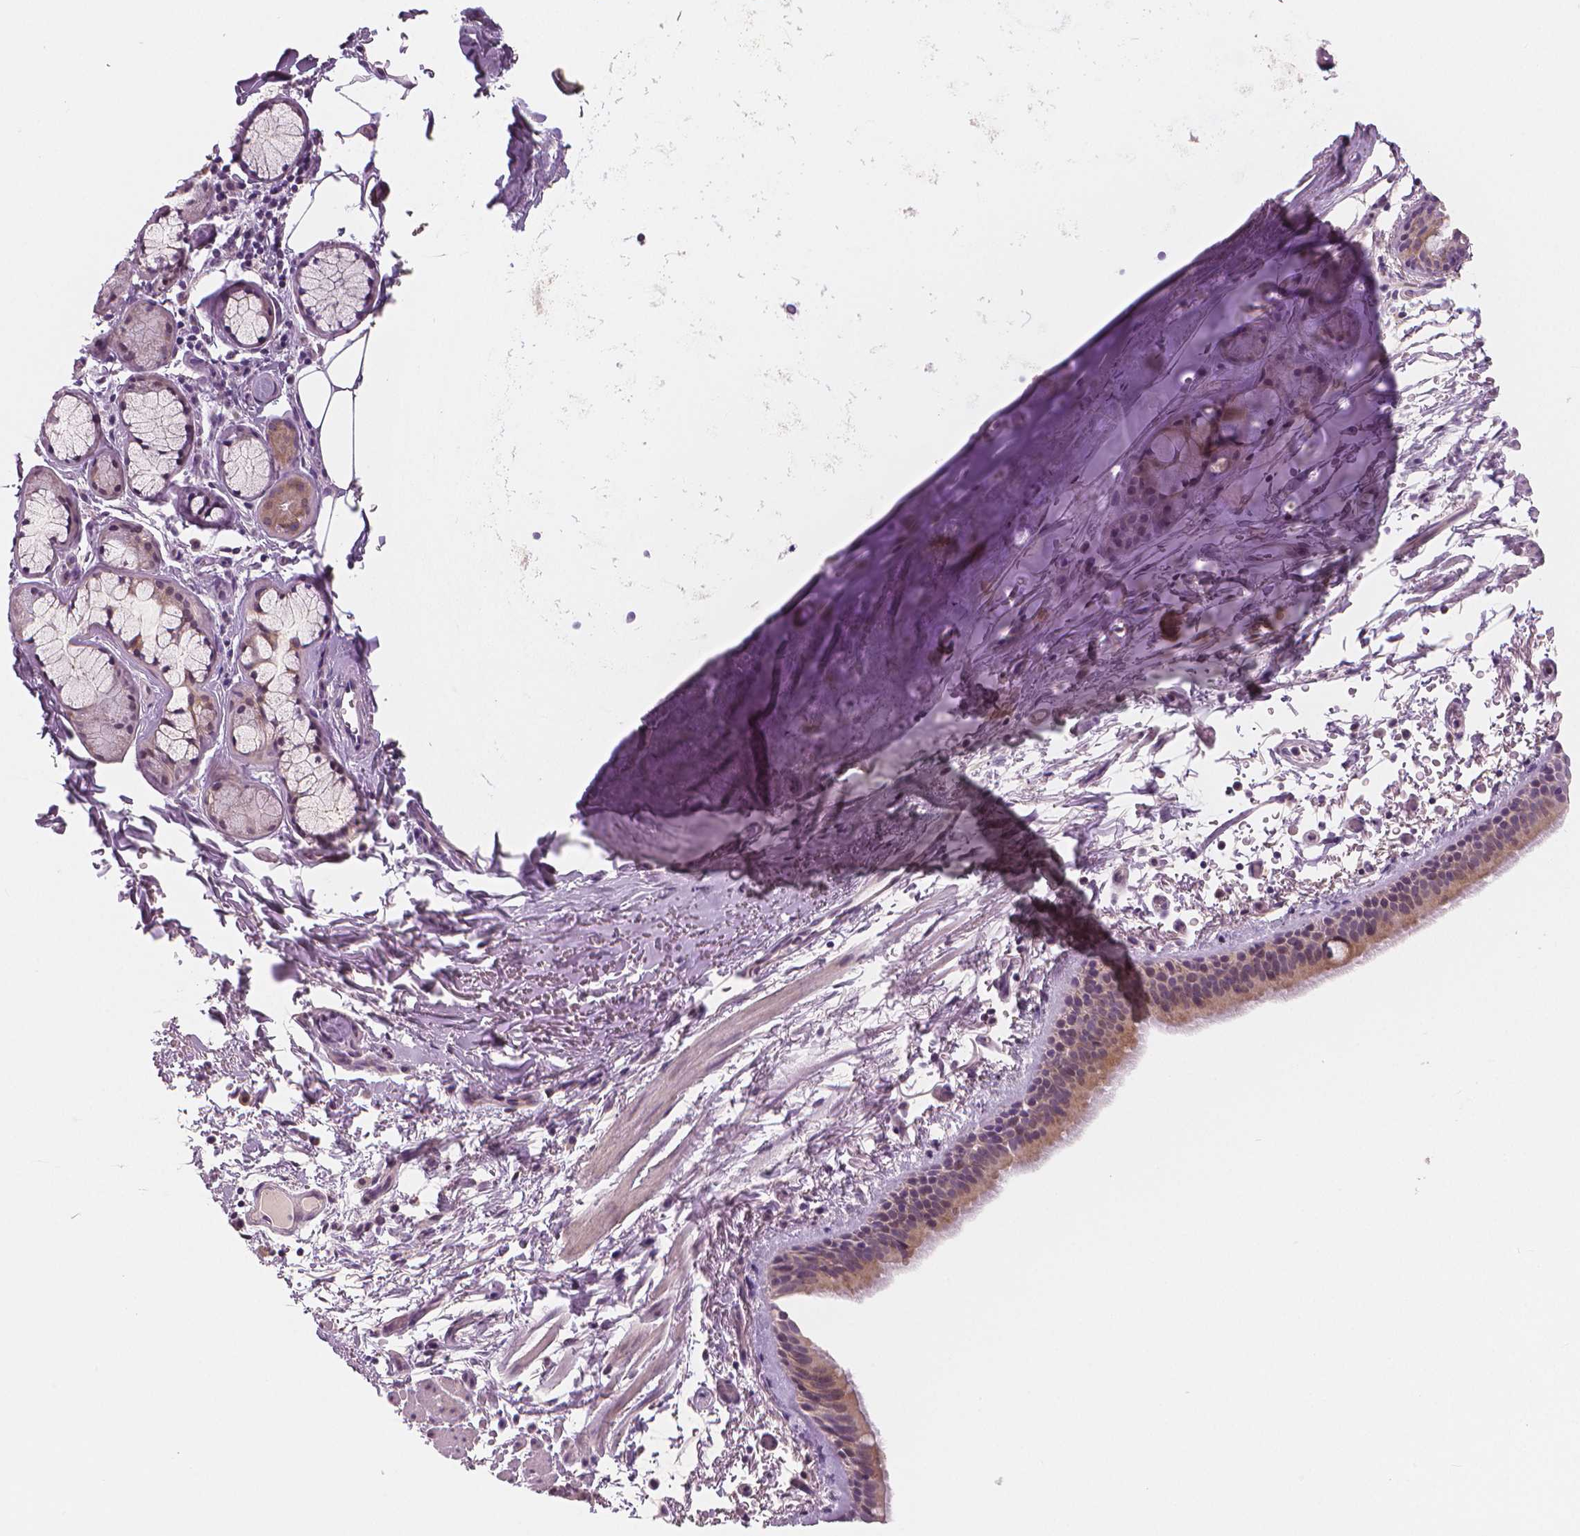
{"staining": {"intensity": "weak", "quantity": "25%-75%", "location": "cytoplasmic/membranous"}, "tissue": "bronchus", "cell_type": "Respiratory epithelial cells", "image_type": "normal", "snomed": [{"axis": "morphology", "description": "Normal tissue, NOS"}, {"axis": "topography", "description": "Bronchus"}], "caption": "This is a micrograph of IHC staining of normal bronchus, which shows weak expression in the cytoplasmic/membranous of respiratory epithelial cells.", "gene": "RNASE7", "patient": {"sex": "female", "age": 61}}